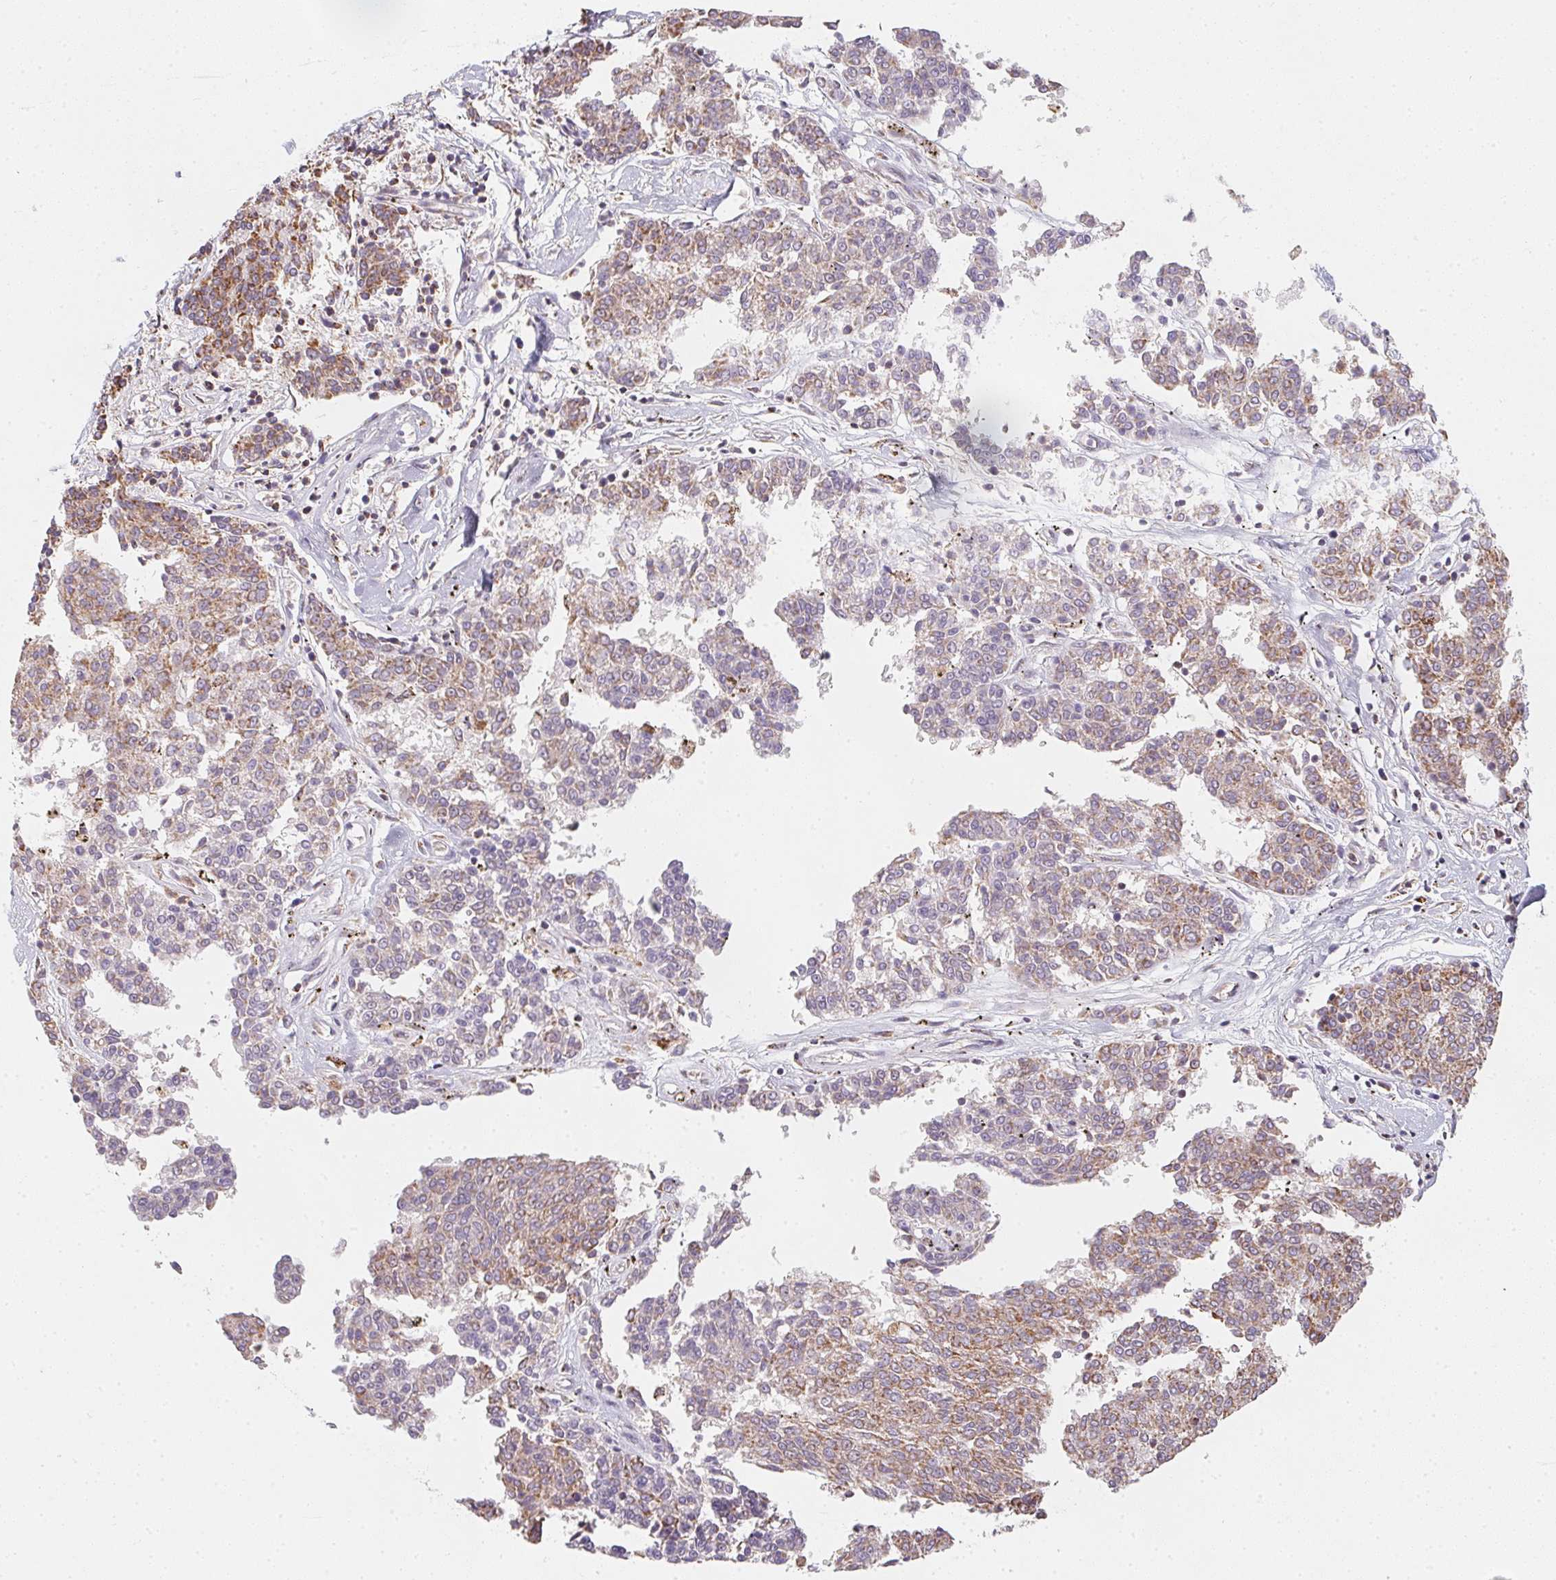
{"staining": {"intensity": "moderate", "quantity": "25%-75%", "location": "cytoplasmic/membranous"}, "tissue": "melanoma", "cell_type": "Tumor cells", "image_type": "cancer", "snomed": [{"axis": "morphology", "description": "Malignant melanoma, NOS"}, {"axis": "topography", "description": "Skin"}], "caption": "Malignant melanoma stained with a brown dye exhibits moderate cytoplasmic/membranous positive positivity in approximately 25%-75% of tumor cells.", "gene": "NDUFS6", "patient": {"sex": "female", "age": 72}}